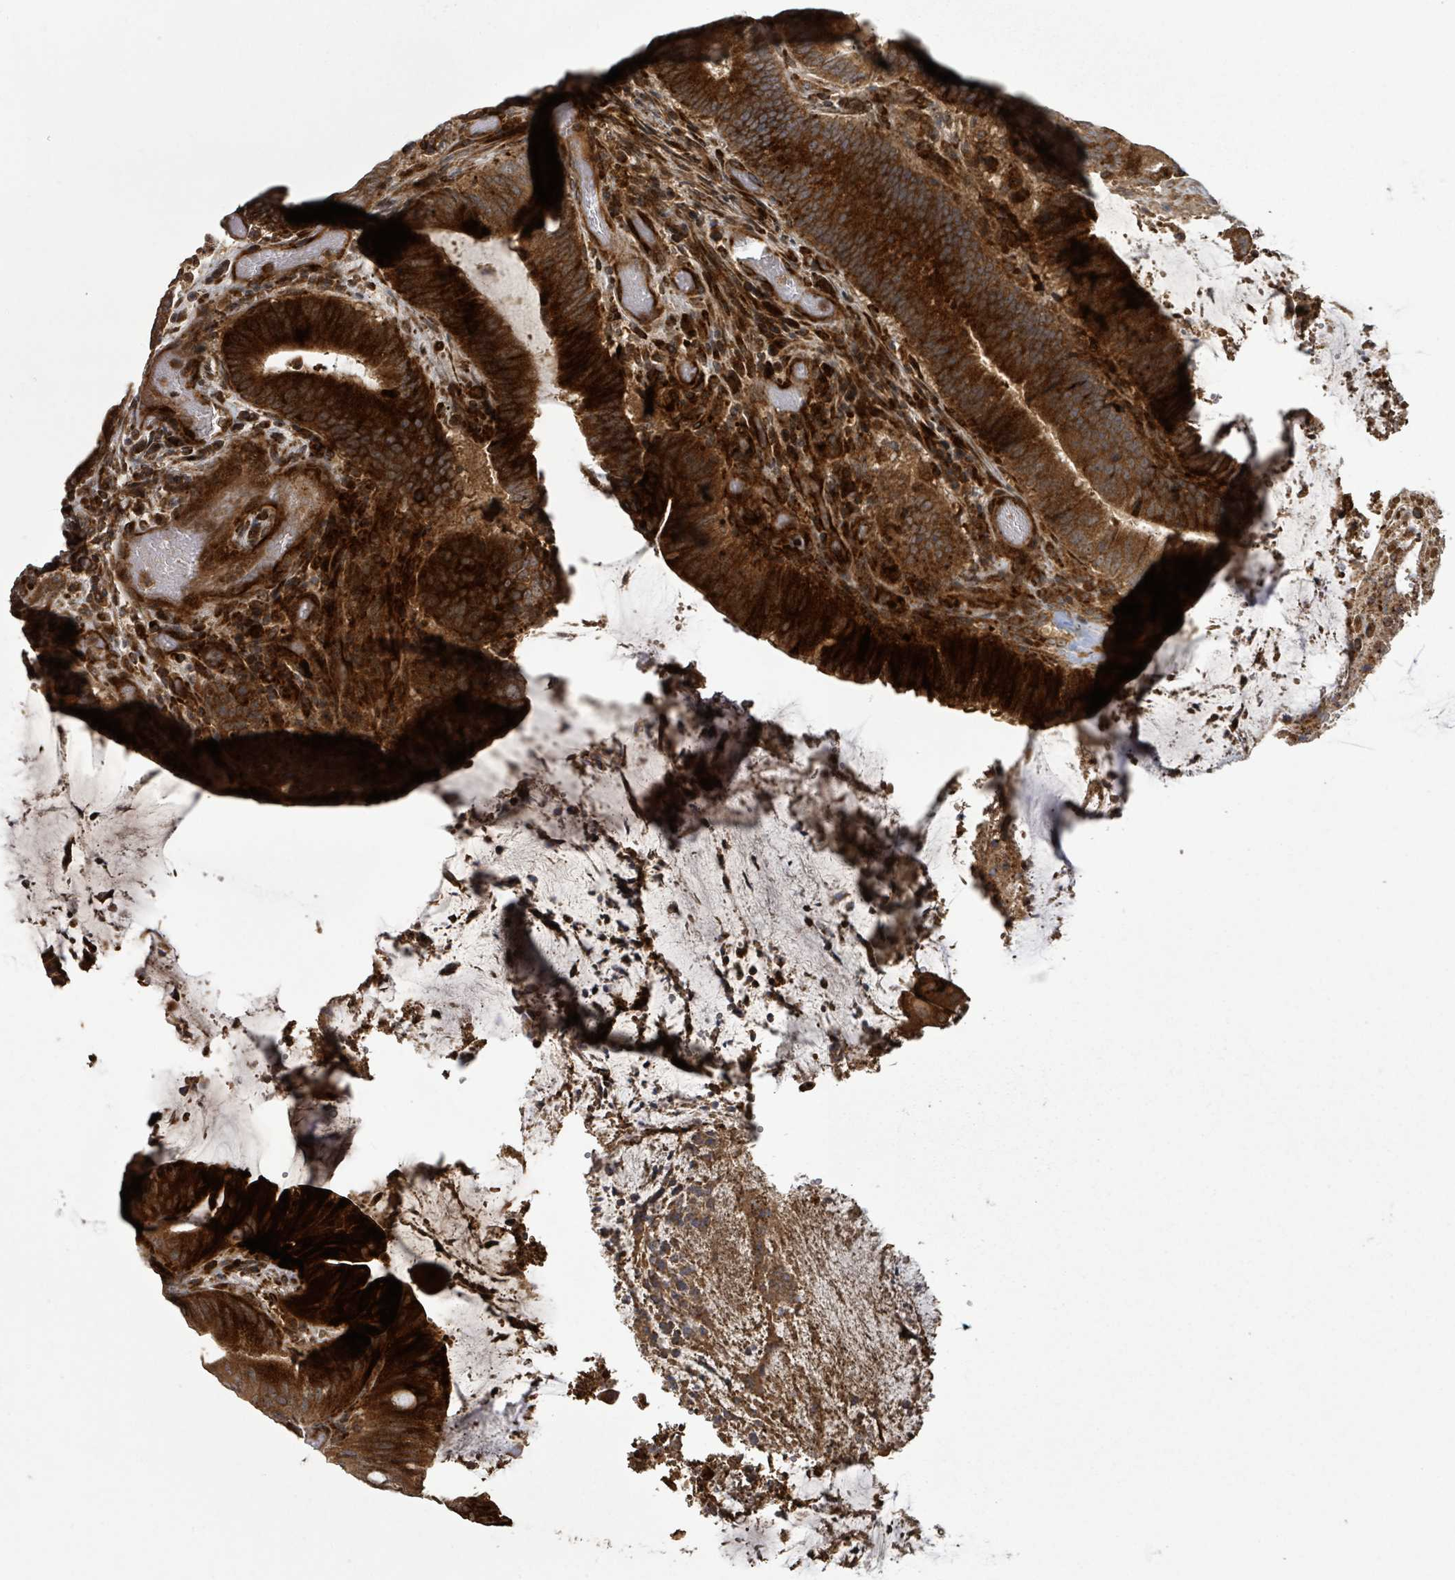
{"staining": {"intensity": "strong", "quantity": ">75%", "location": "cytoplasmic/membranous"}, "tissue": "colorectal cancer", "cell_type": "Tumor cells", "image_type": "cancer", "snomed": [{"axis": "morphology", "description": "Adenocarcinoma, NOS"}, {"axis": "topography", "description": "Colon"}], "caption": "Protein expression by IHC demonstrates strong cytoplasmic/membranous positivity in about >75% of tumor cells in colorectal adenocarcinoma.", "gene": "STARD4", "patient": {"sex": "female", "age": 43}}